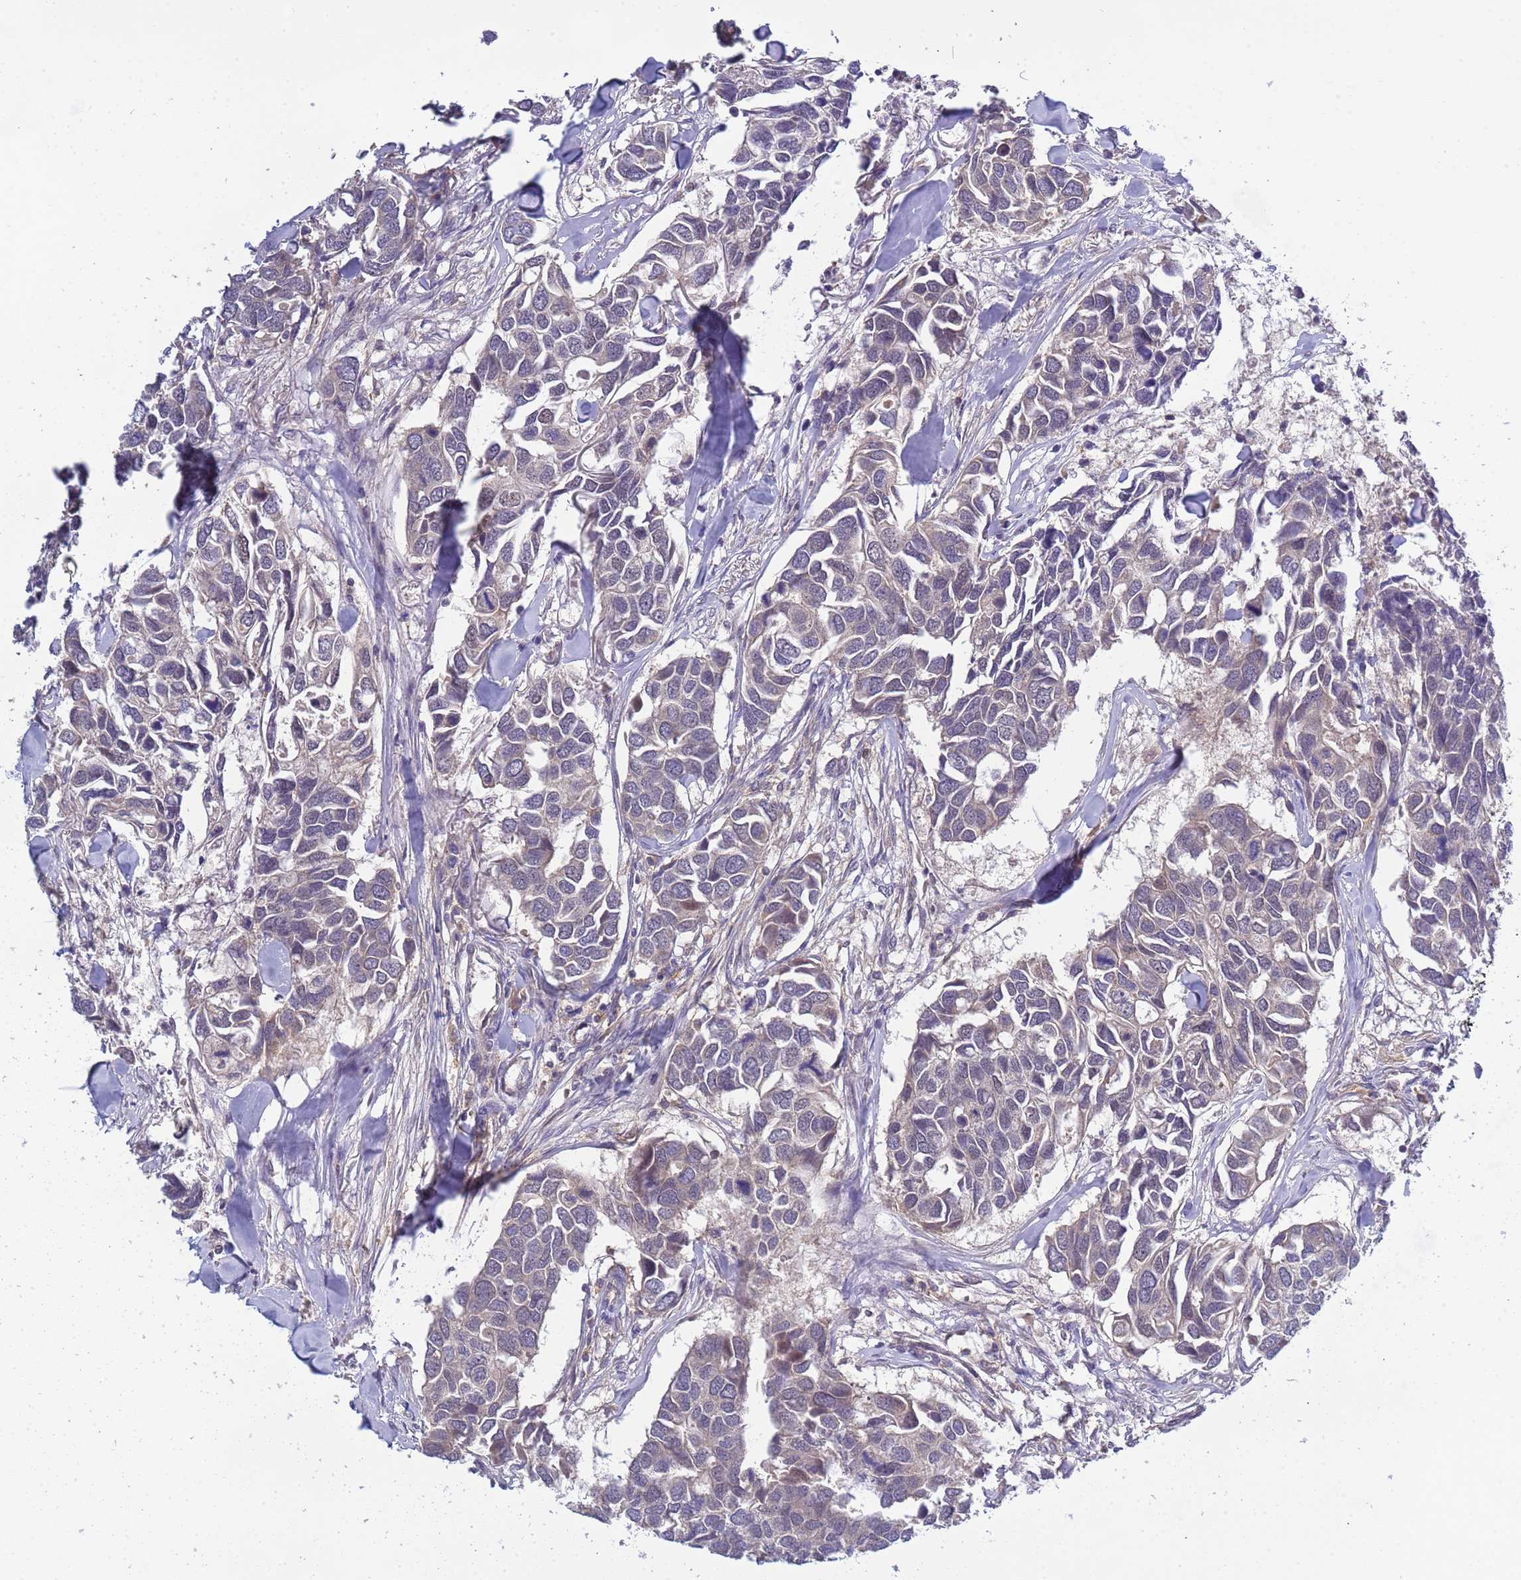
{"staining": {"intensity": "weak", "quantity": "<25%", "location": "nuclear"}, "tissue": "breast cancer", "cell_type": "Tumor cells", "image_type": "cancer", "snomed": [{"axis": "morphology", "description": "Duct carcinoma"}, {"axis": "topography", "description": "Breast"}], "caption": "Breast infiltrating ductal carcinoma was stained to show a protein in brown. There is no significant expression in tumor cells. The staining was performed using DAB to visualize the protein expression in brown, while the nuclei were stained in blue with hematoxylin (Magnification: 20x).", "gene": "CD53", "patient": {"sex": "female", "age": 83}}